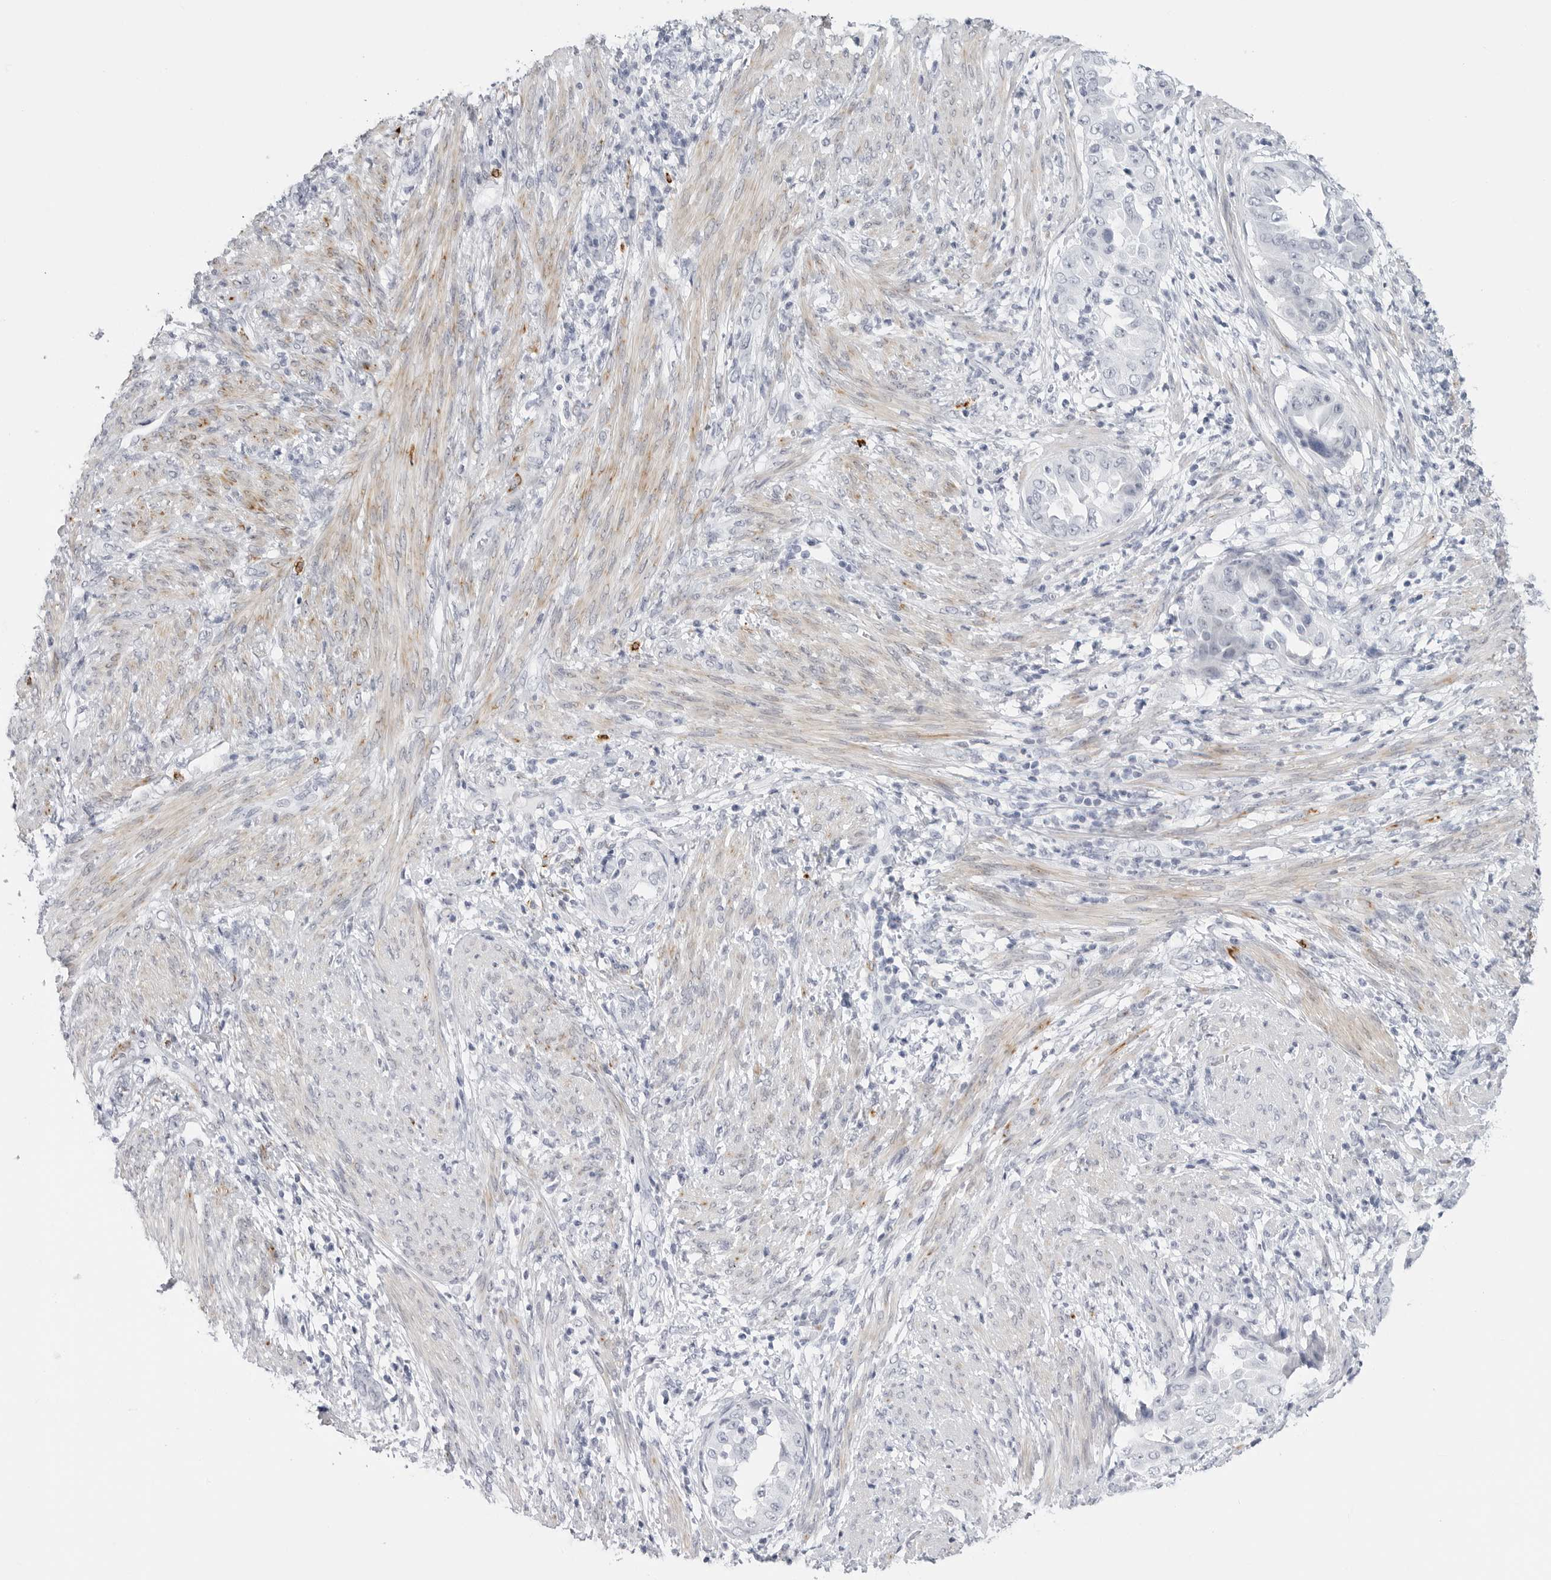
{"staining": {"intensity": "negative", "quantity": "none", "location": "none"}, "tissue": "endometrial cancer", "cell_type": "Tumor cells", "image_type": "cancer", "snomed": [{"axis": "morphology", "description": "Adenocarcinoma, NOS"}, {"axis": "topography", "description": "Endometrium"}], "caption": "An immunohistochemistry (IHC) histopathology image of adenocarcinoma (endometrial) is shown. There is no staining in tumor cells of adenocarcinoma (endometrial).", "gene": "HSPB7", "patient": {"sex": "female", "age": 85}}